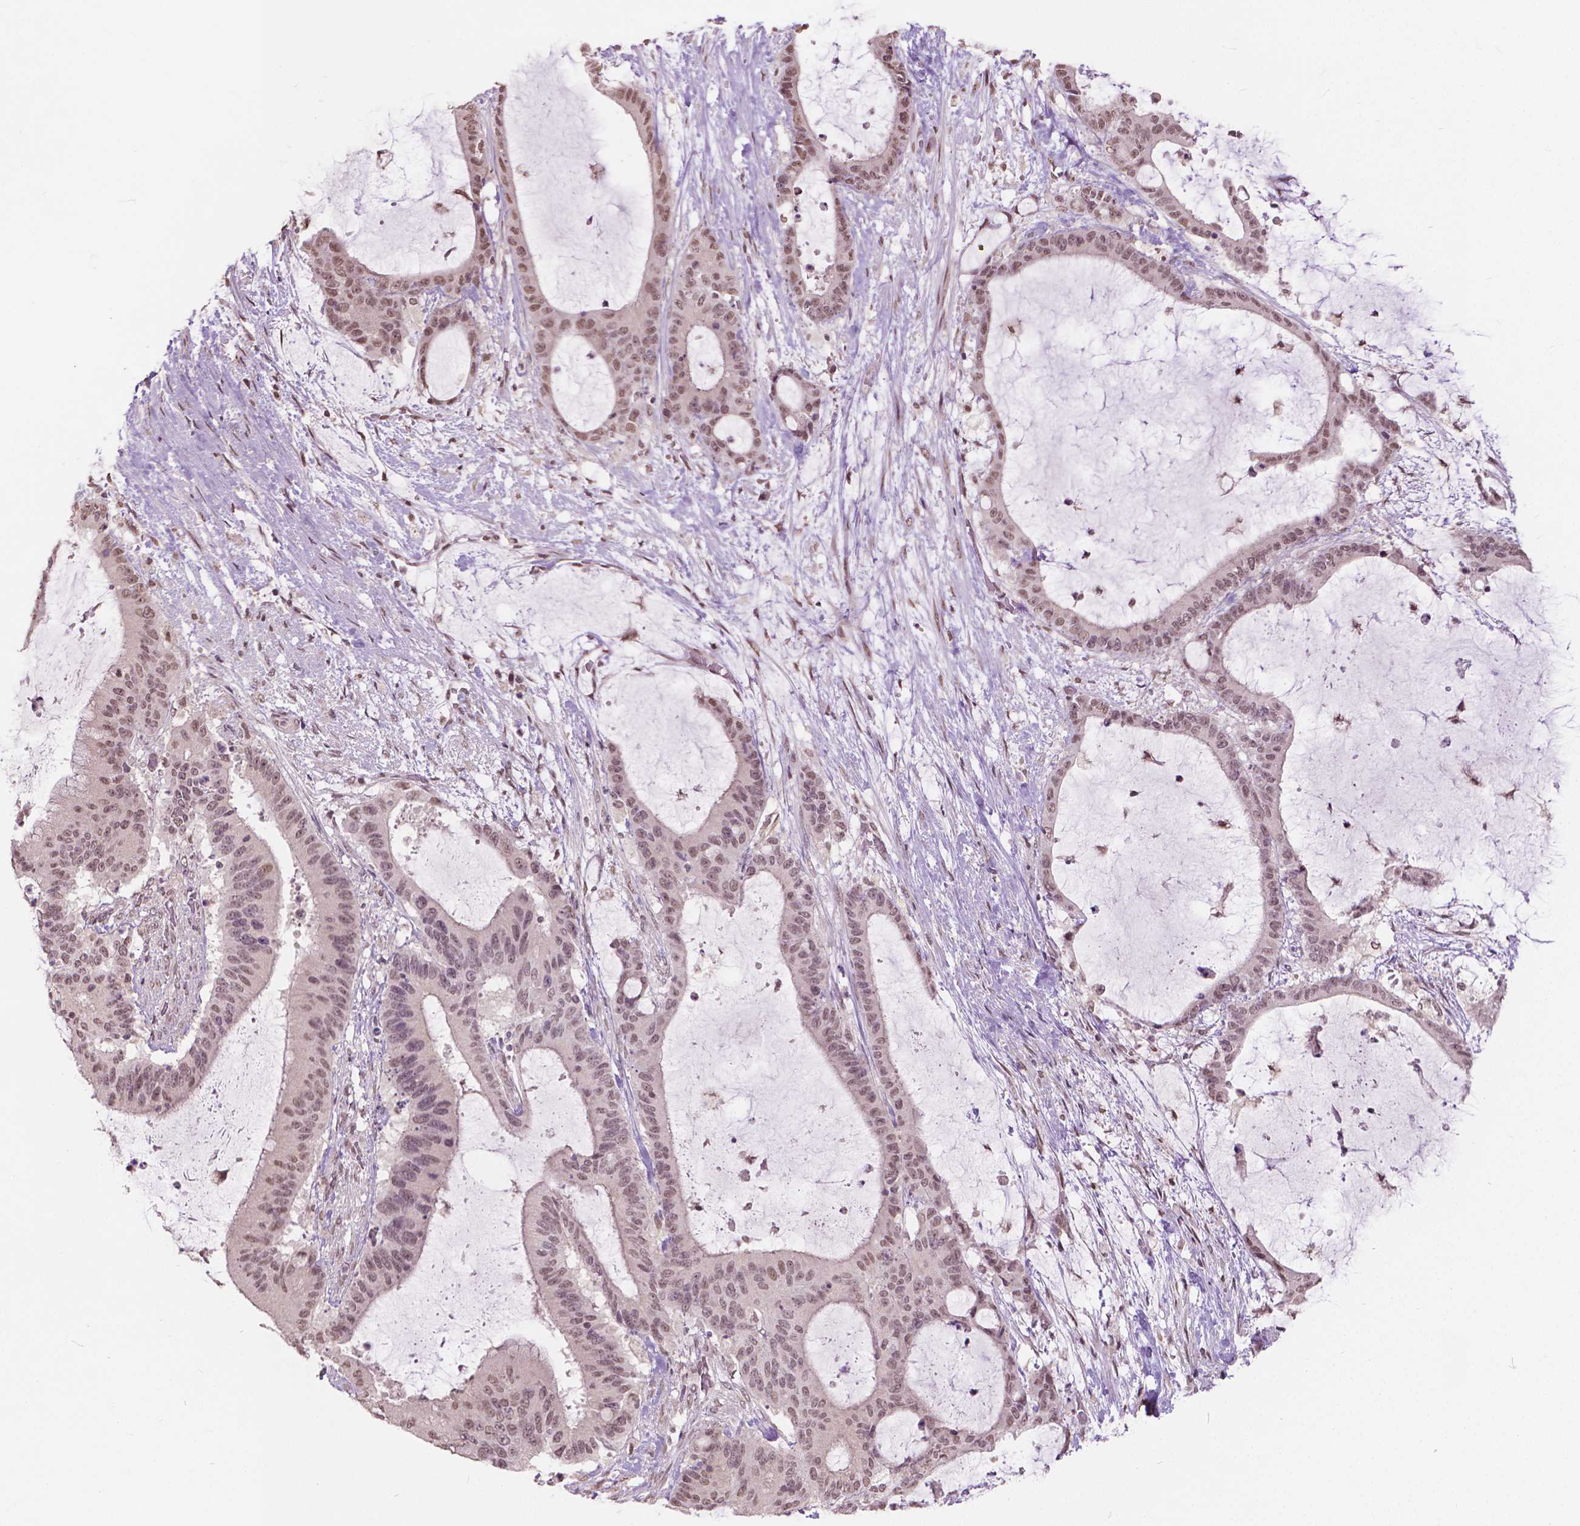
{"staining": {"intensity": "moderate", "quantity": ">75%", "location": "nuclear"}, "tissue": "liver cancer", "cell_type": "Tumor cells", "image_type": "cancer", "snomed": [{"axis": "morphology", "description": "Normal tissue, NOS"}, {"axis": "morphology", "description": "Cholangiocarcinoma"}, {"axis": "topography", "description": "Liver"}, {"axis": "topography", "description": "Peripheral nerve tissue"}], "caption": "Immunohistochemical staining of human liver cholangiocarcinoma shows moderate nuclear protein staining in approximately >75% of tumor cells. (DAB = brown stain, brightfield microscopy at high magnification).", "gene": "HOXA10", "patient": {"sex": "female", "age": 73}}